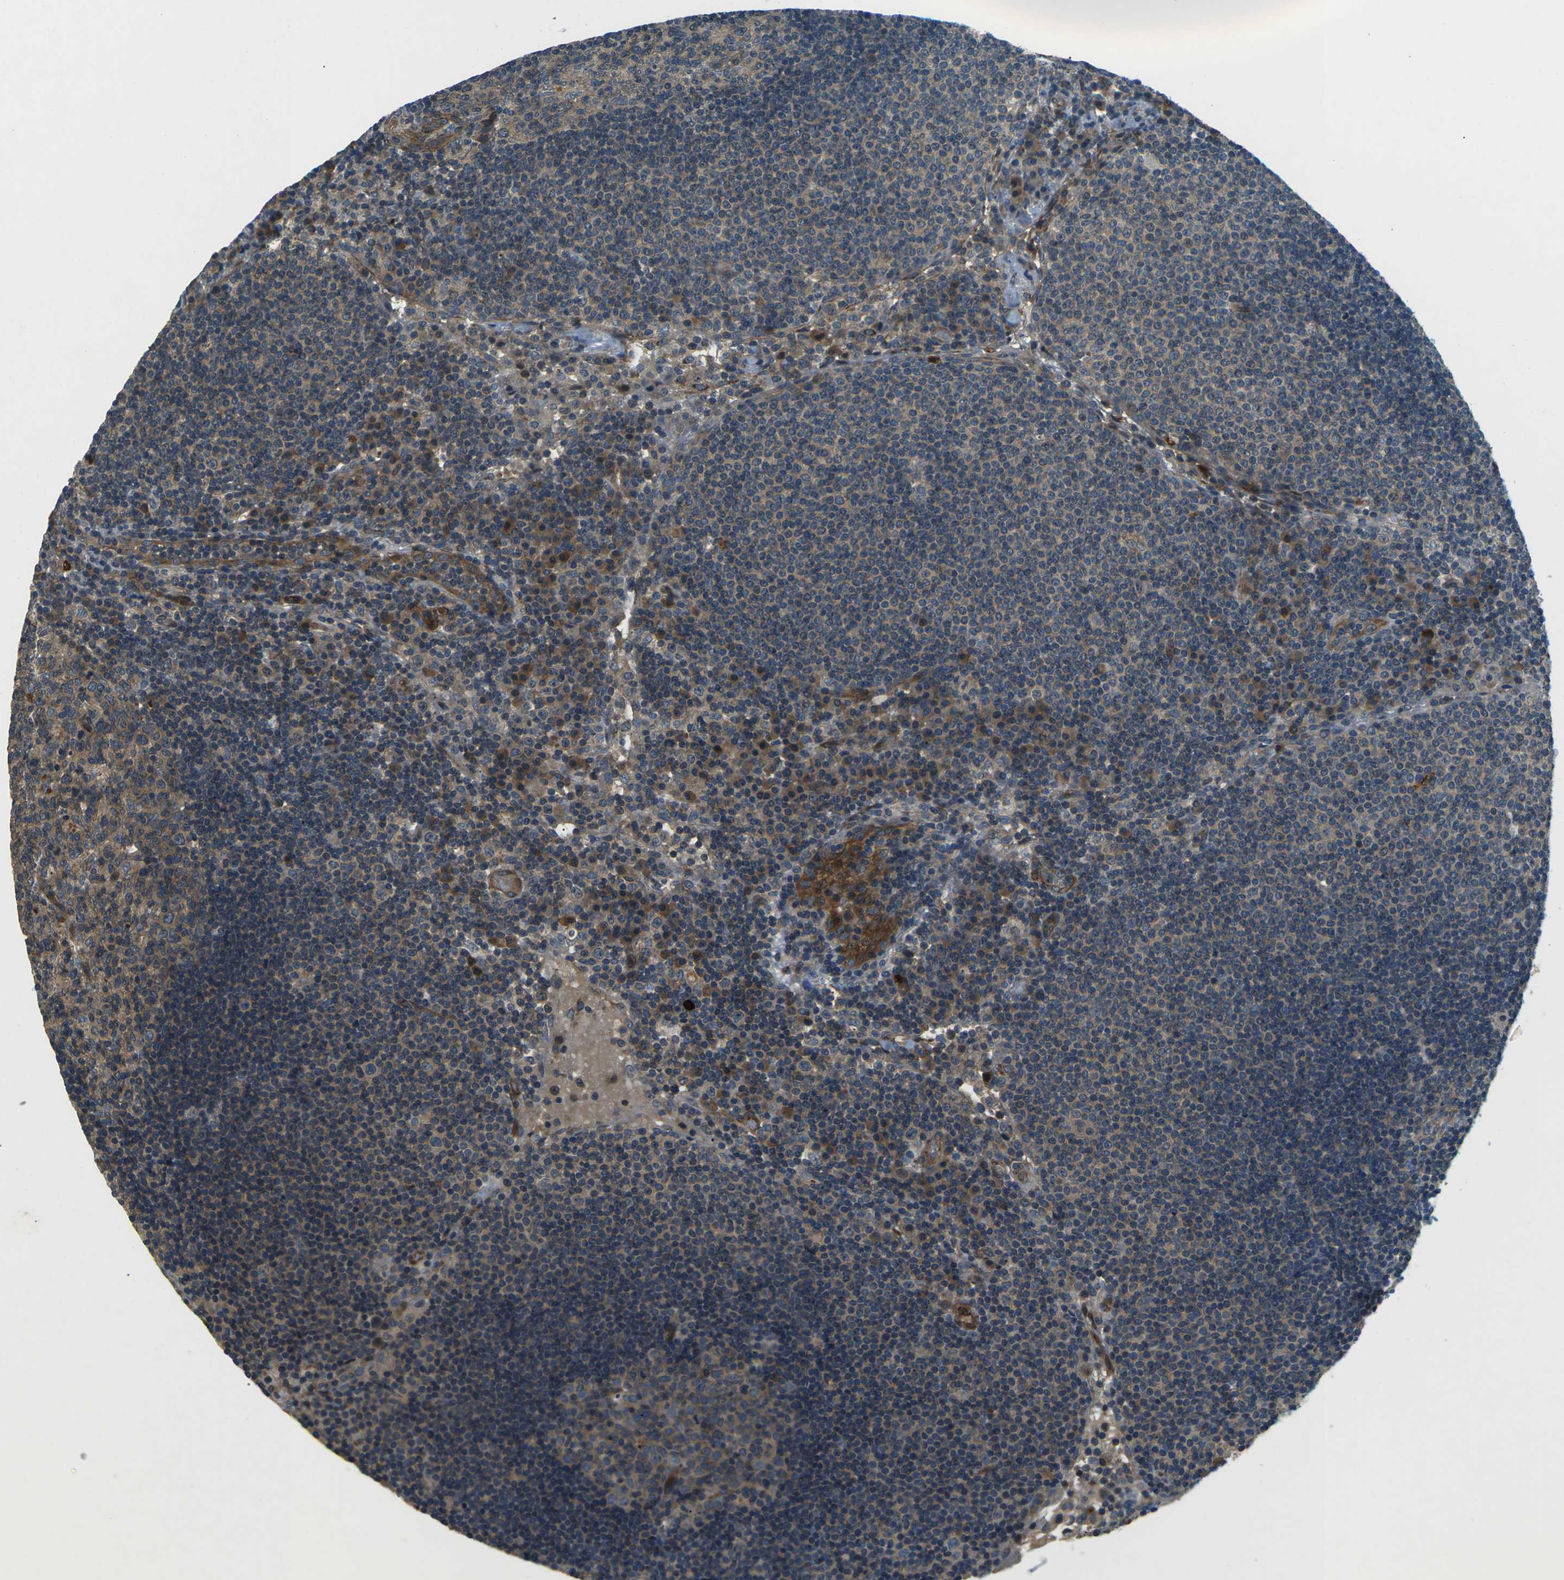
{"staining": {"intensity": "weak", "quantity": ">75%", "location": "cytoplasmic/membranous"}, "tissue": "lymph node", "cell_type": "Germinal center cells", "image_type": "normal", "snomed": [{"axis": "morphology", "description": "Normal tissue, NOS"}, {"axis": "topography", "description": "Lymph node"}], "caption": "Immunohistochemical staining of normal human lymph node reveals >75% levels of weak cytoplasmic/membranous protein staining in approximately >75% of germinal center cells.", "gene": "AFAP1", "patient": {"sex": "female", "age": 53}}